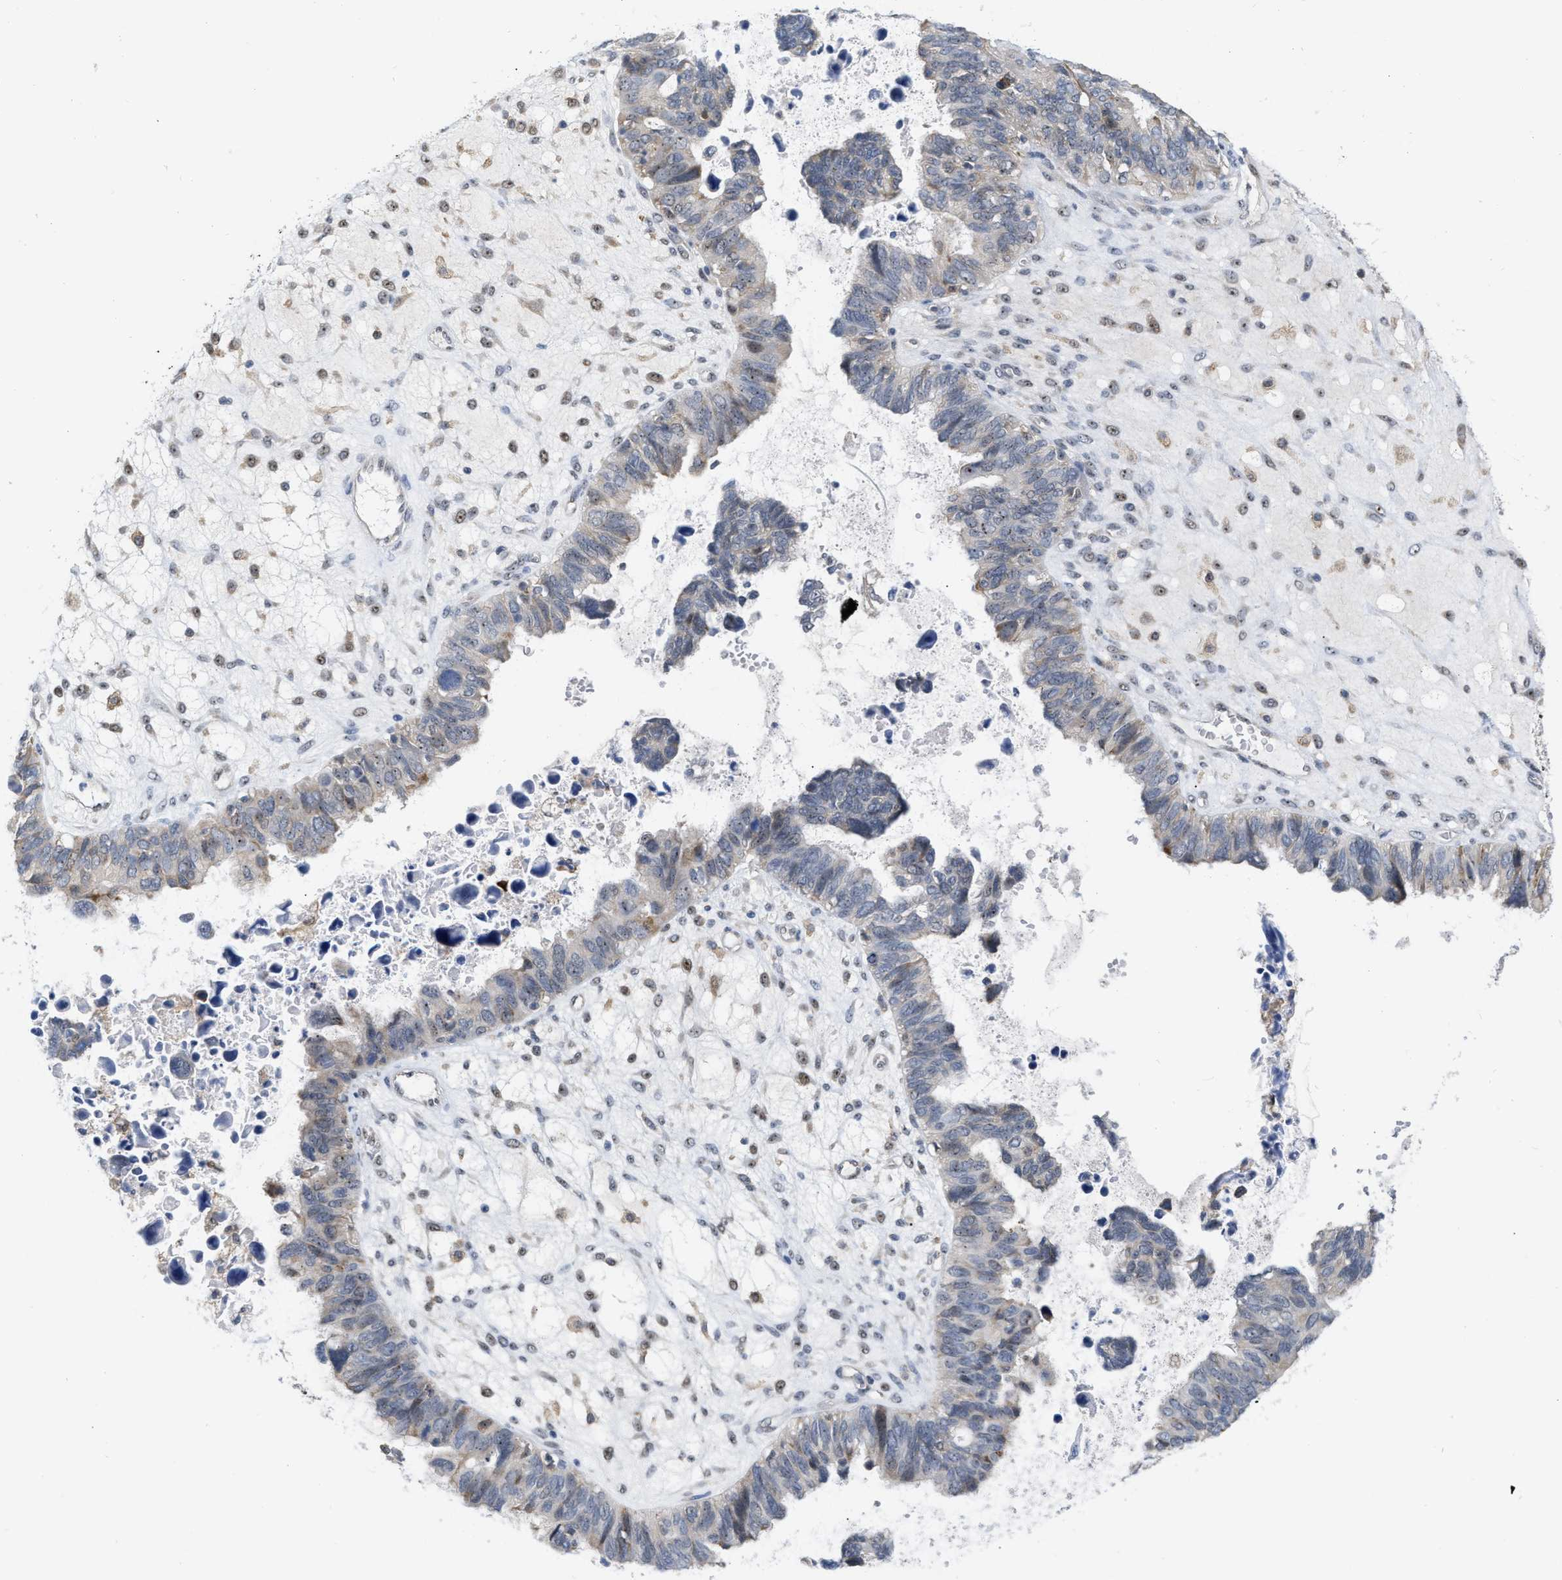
{"staining": {"intensity": "negative", "quantity": "none", "location": "none"}, "tissue": "ovarian cancer", "cell_type": "Tumor cells", "image_type": "cancer", "snomed": [{"axis": "morphology", "description": "Cystadenocarcinoma, serous, NOS"}, {"axis": "topography", "description": "Ovary"}], "caption": "This is a image of immunohistochemistry (IHC) staining of serous cystadenocarcinoma (ovarian), which shows no positivity in tumor cells.", "gene": "ELAC2", "patient": {"sex": "female", "age": 79}}